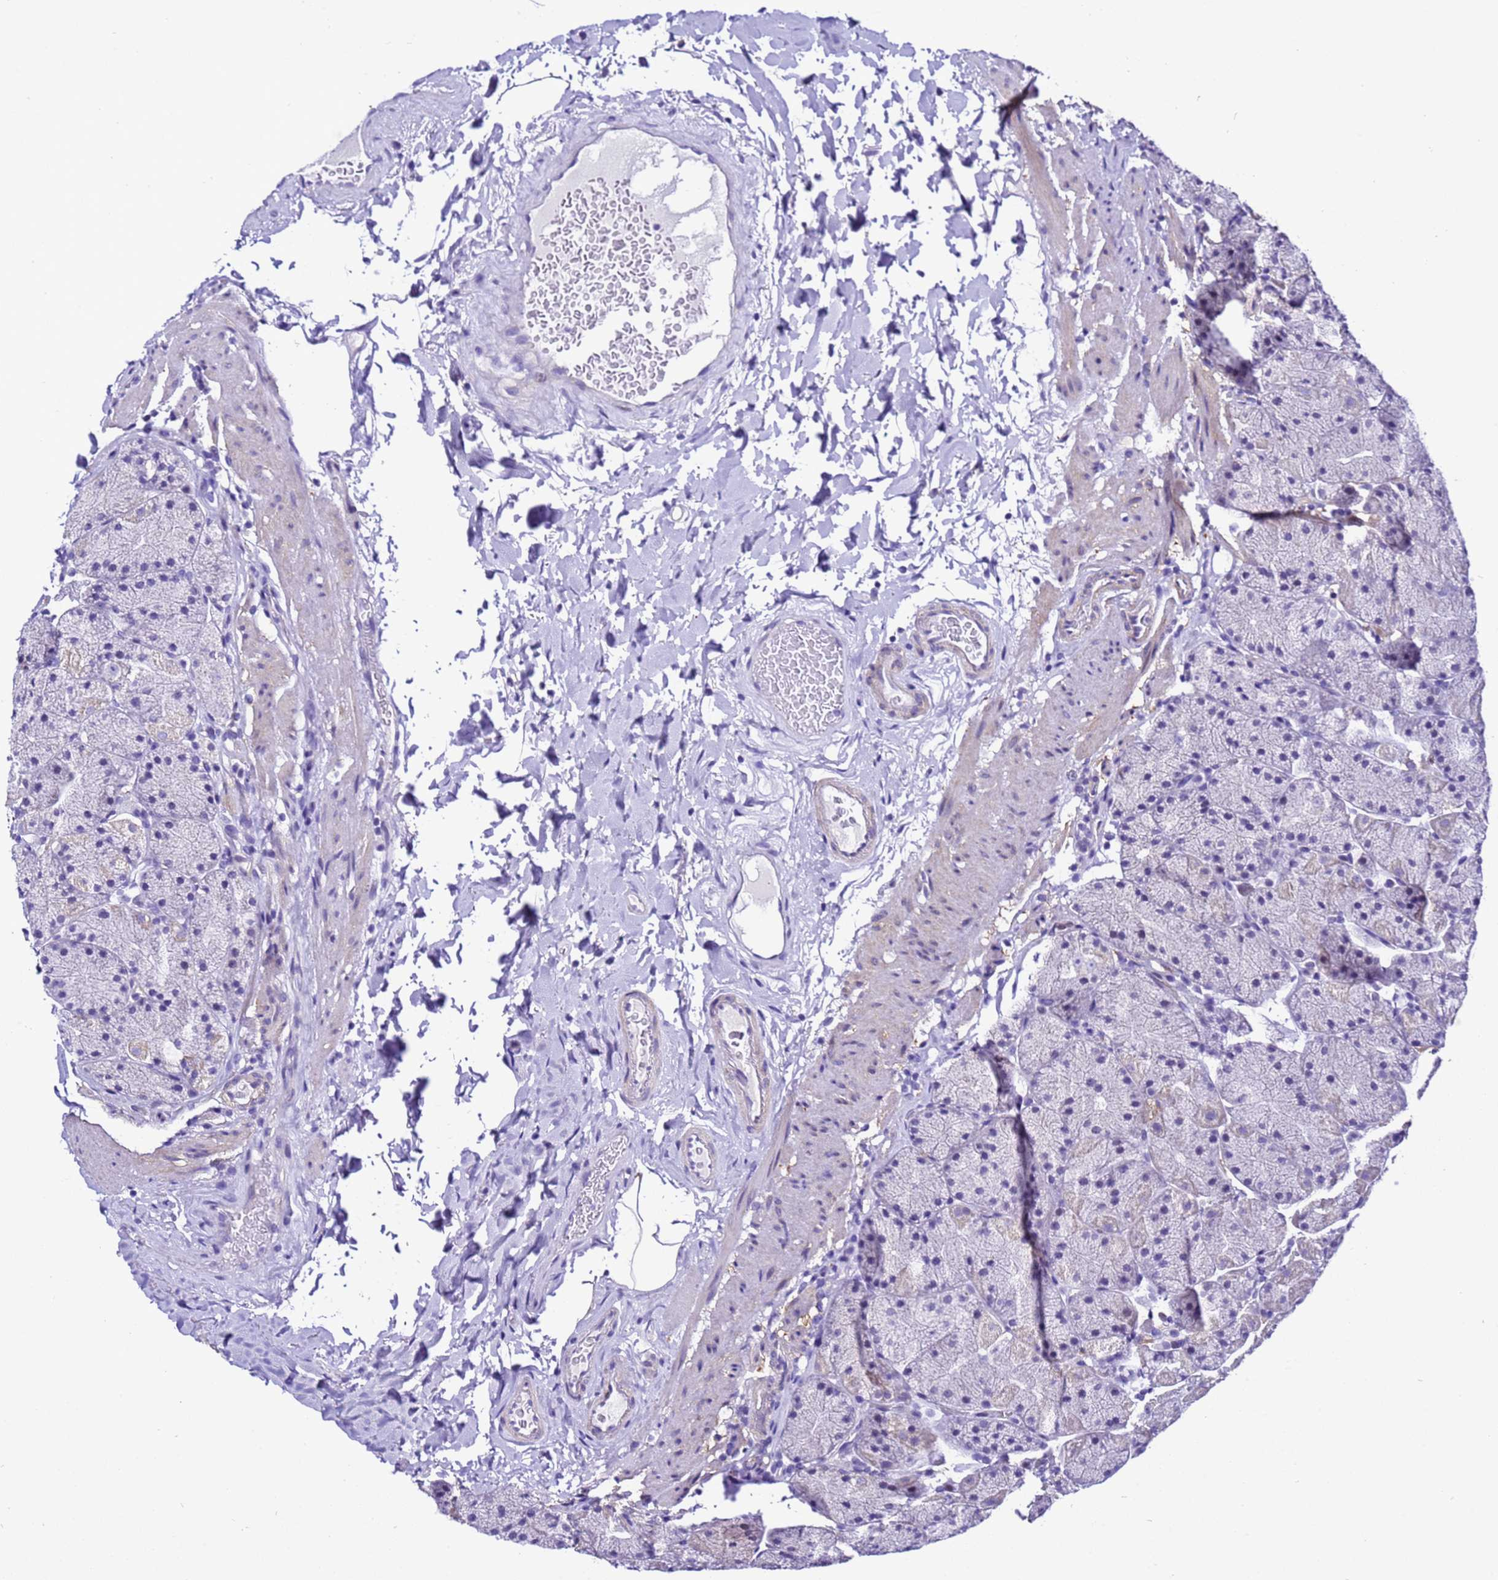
{"staining": {"intensity": "negative", "quantity": "none", "location": "none"}, "tissue": "stomach", "cell_type": "Glandular cells", "image_type": "normal", "snomed": [{"axis": "morphology", "description": "Normal tissue, NOS"}, {"axis": "topography", "description": "Stomach, upper"}, {"axis": "topography", "description": "Stomach, lower"}], "caption": "Glandular cells show no significant staining in normal stomach. (DAB (3,3'-diaminobenzidine) IHC with hematoxylin counter stain).", "gene": "ZNF417", "patient": {"sex": "male", "age": 67}}